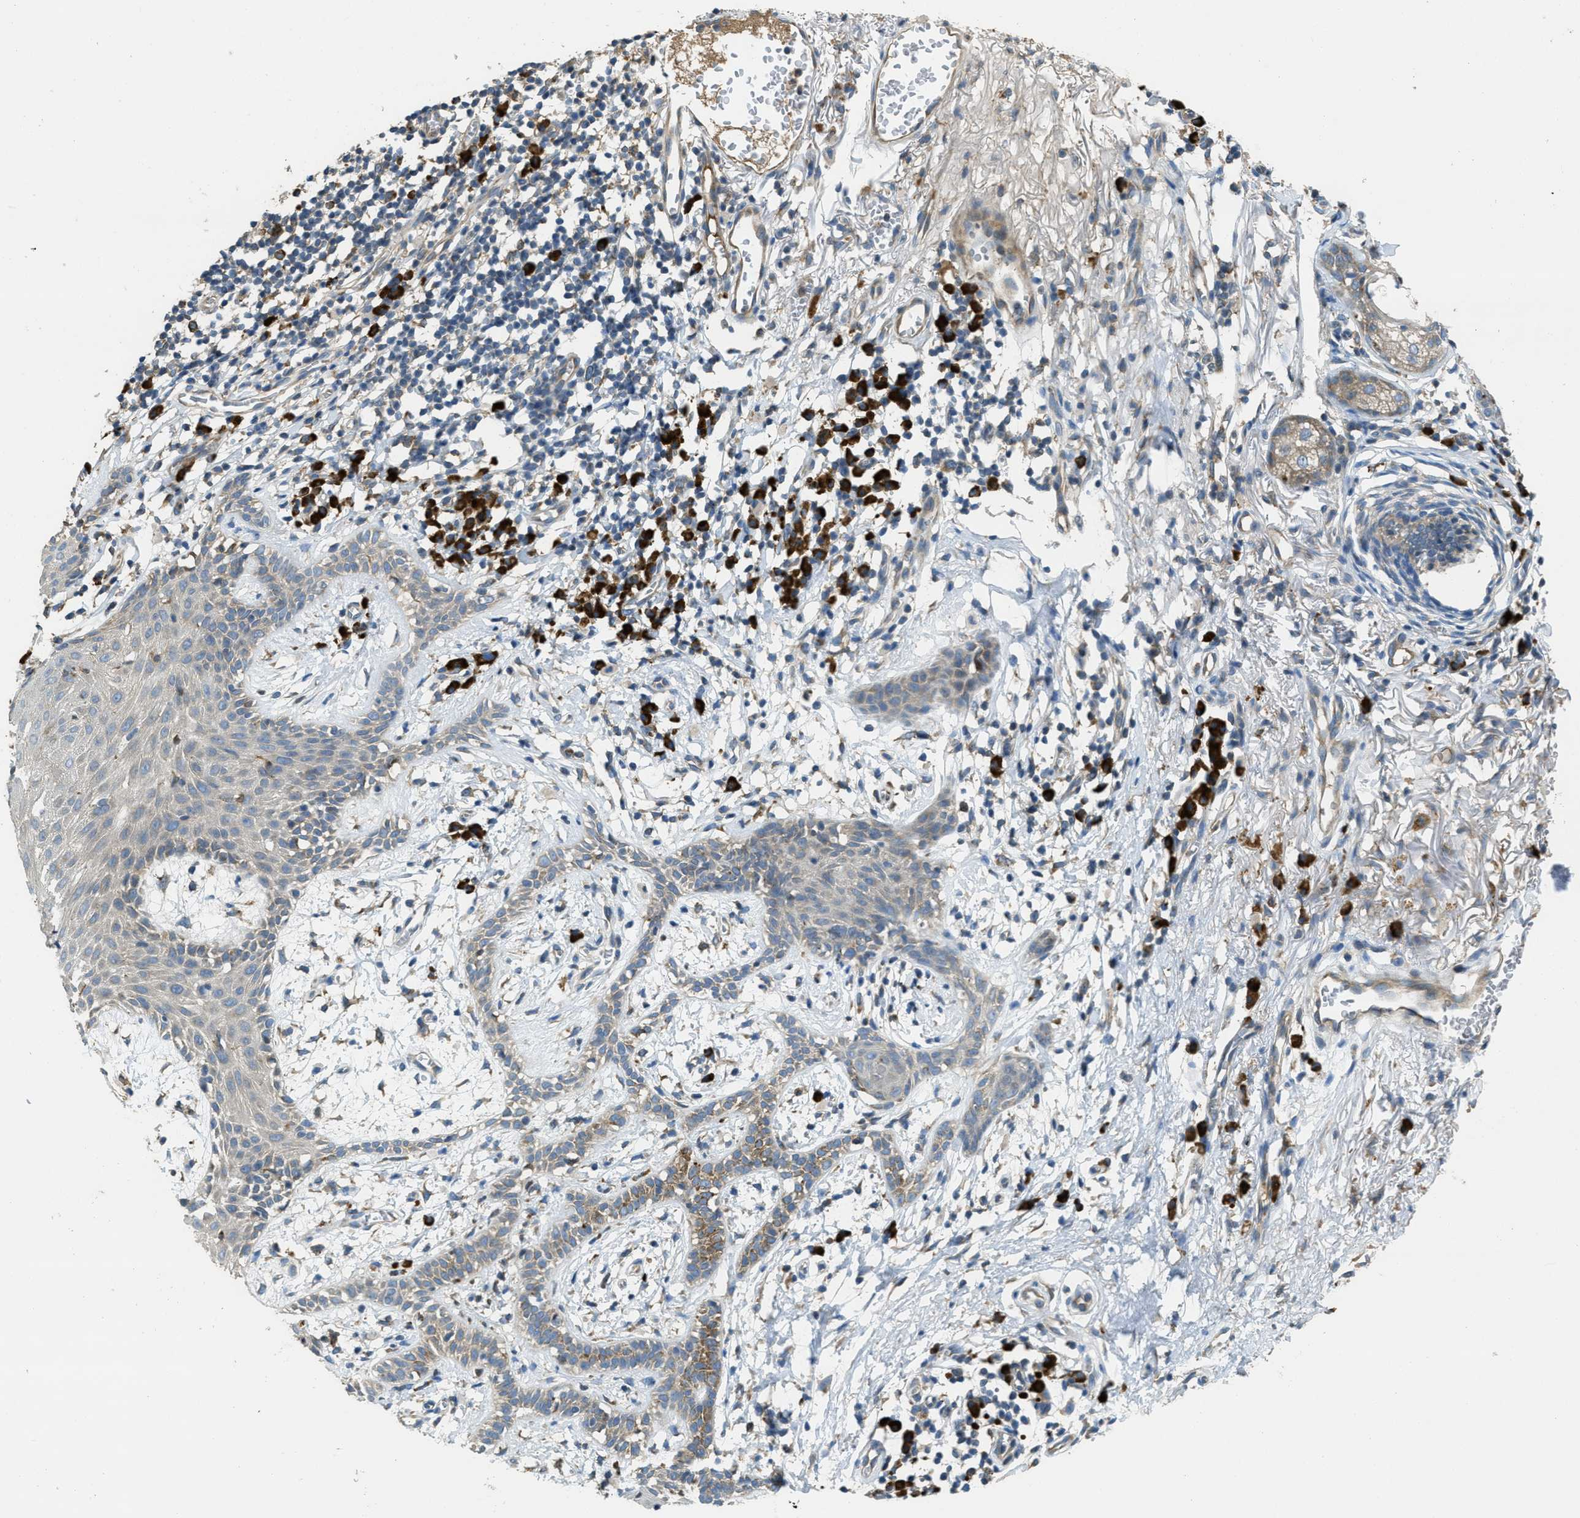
{"staining": {"intensity": "negative", "quantity": "none", "location": "none"}, "tissue": "skin cancer", "cell_type": "Tumor cells", "image_type": "cancer", "snomed": [{"axis": "morphology", "description": "Basal cell carcinoma"}, {"axis": "topography", "description": "Skin"}], "caption": "The histopathology image demonstrates no staining of tumor cells in skin cancer.", "gene": "SSR1", "patient": {"sex": "male", "age": 85}}